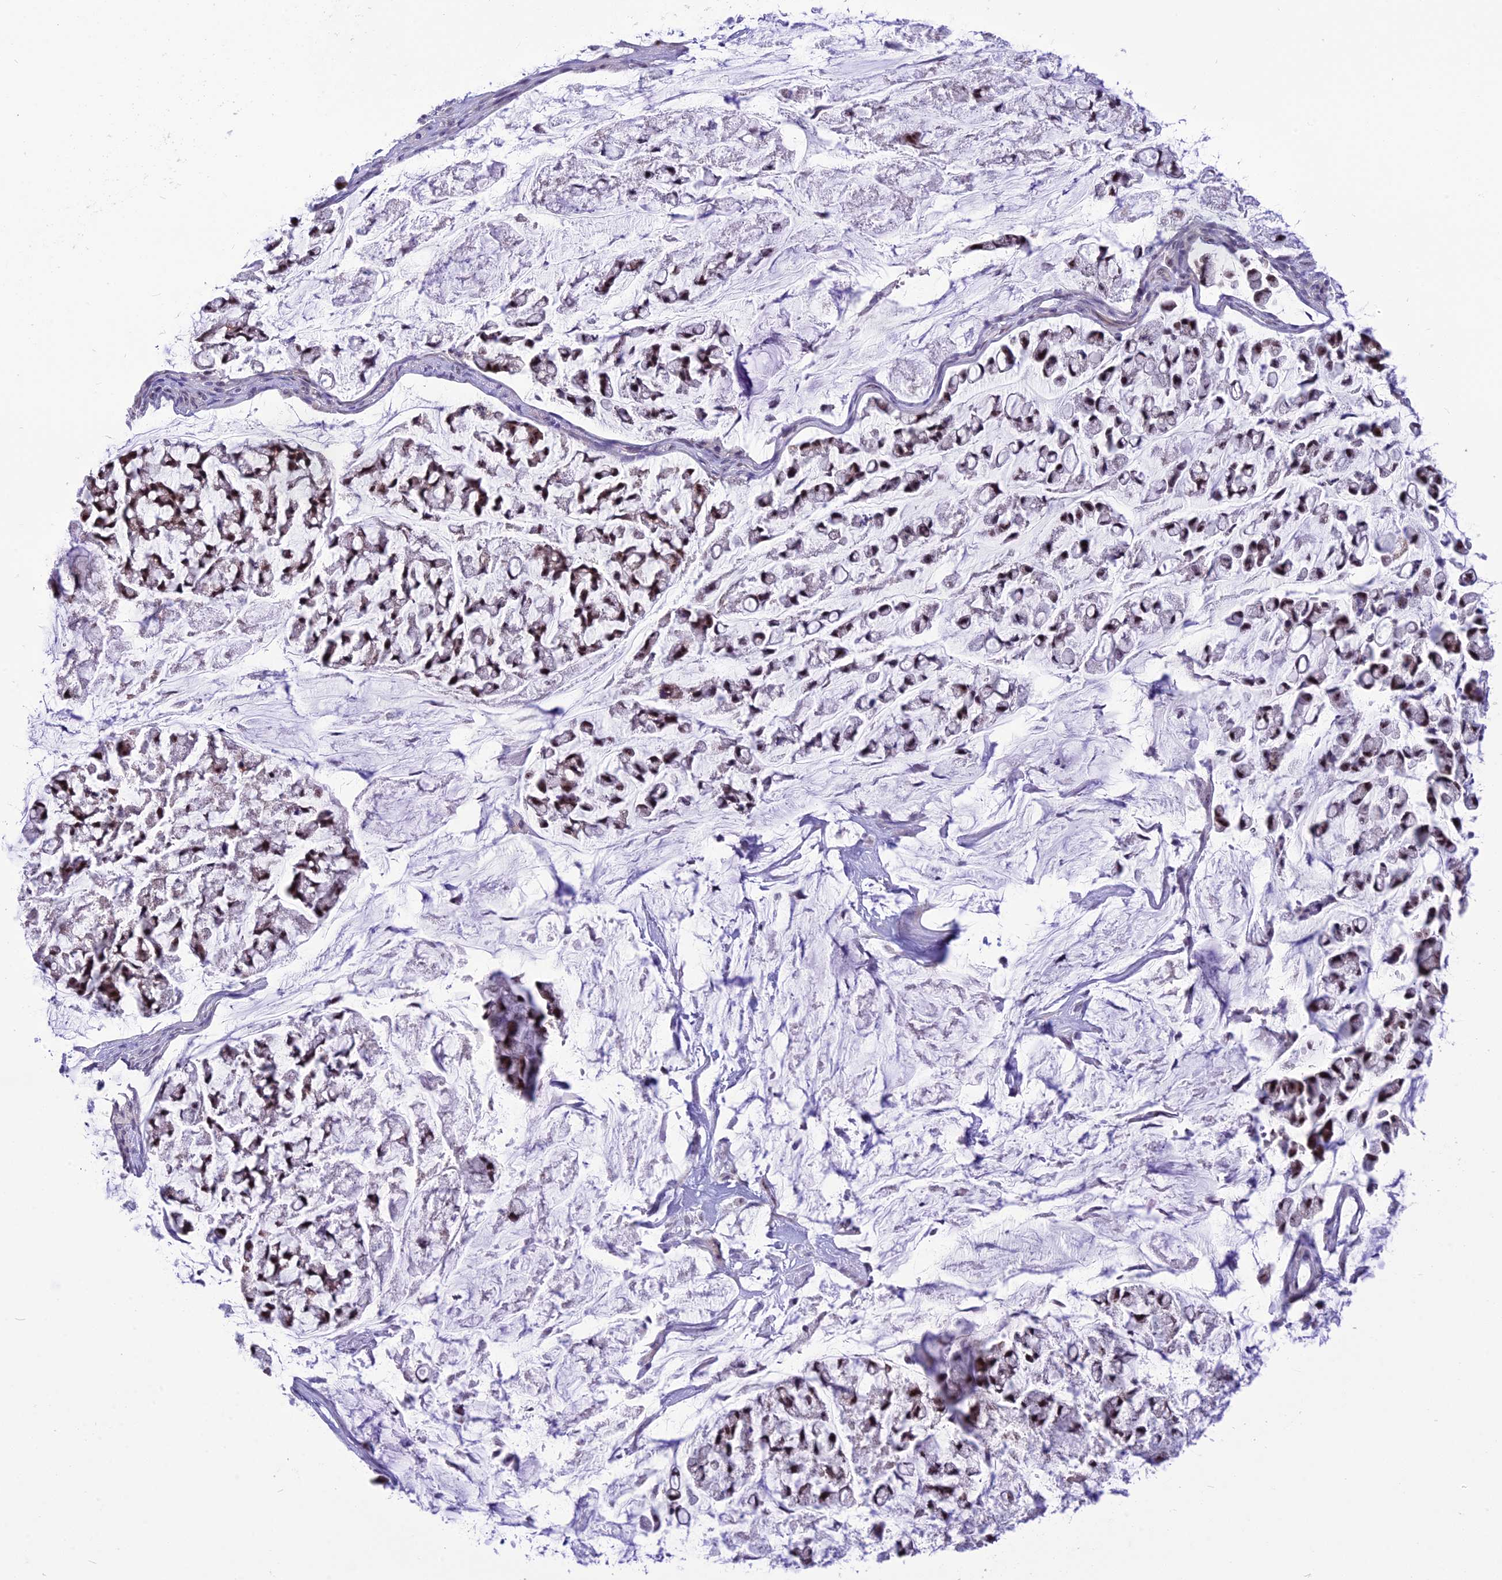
{"staining": {"intensity": "moderate", "quantity": "25%-75%", "location": "nuclear"}, "tissue": "stomach cancer", "cell_type": "Tumor cells", "image_type": "cancer", "snomed": [{"axis": "morphology", "description": "Adenocarcinoma, NOS"}, {"axis": "topography", "description": "Stomach, lower"}], "caption": "A medium amount of moderate nuclear positivity is seen in about 25%-75% of tumor cells in stomach cancer (adenocarcinoma) tissue. The protein of interest is stained brown, and the nuclei are stained in blue (DAB IHC with brightfield microscopy, high magnification).", "gene": "CMSS1", "patient": {"sex": "male", "age": 67}}